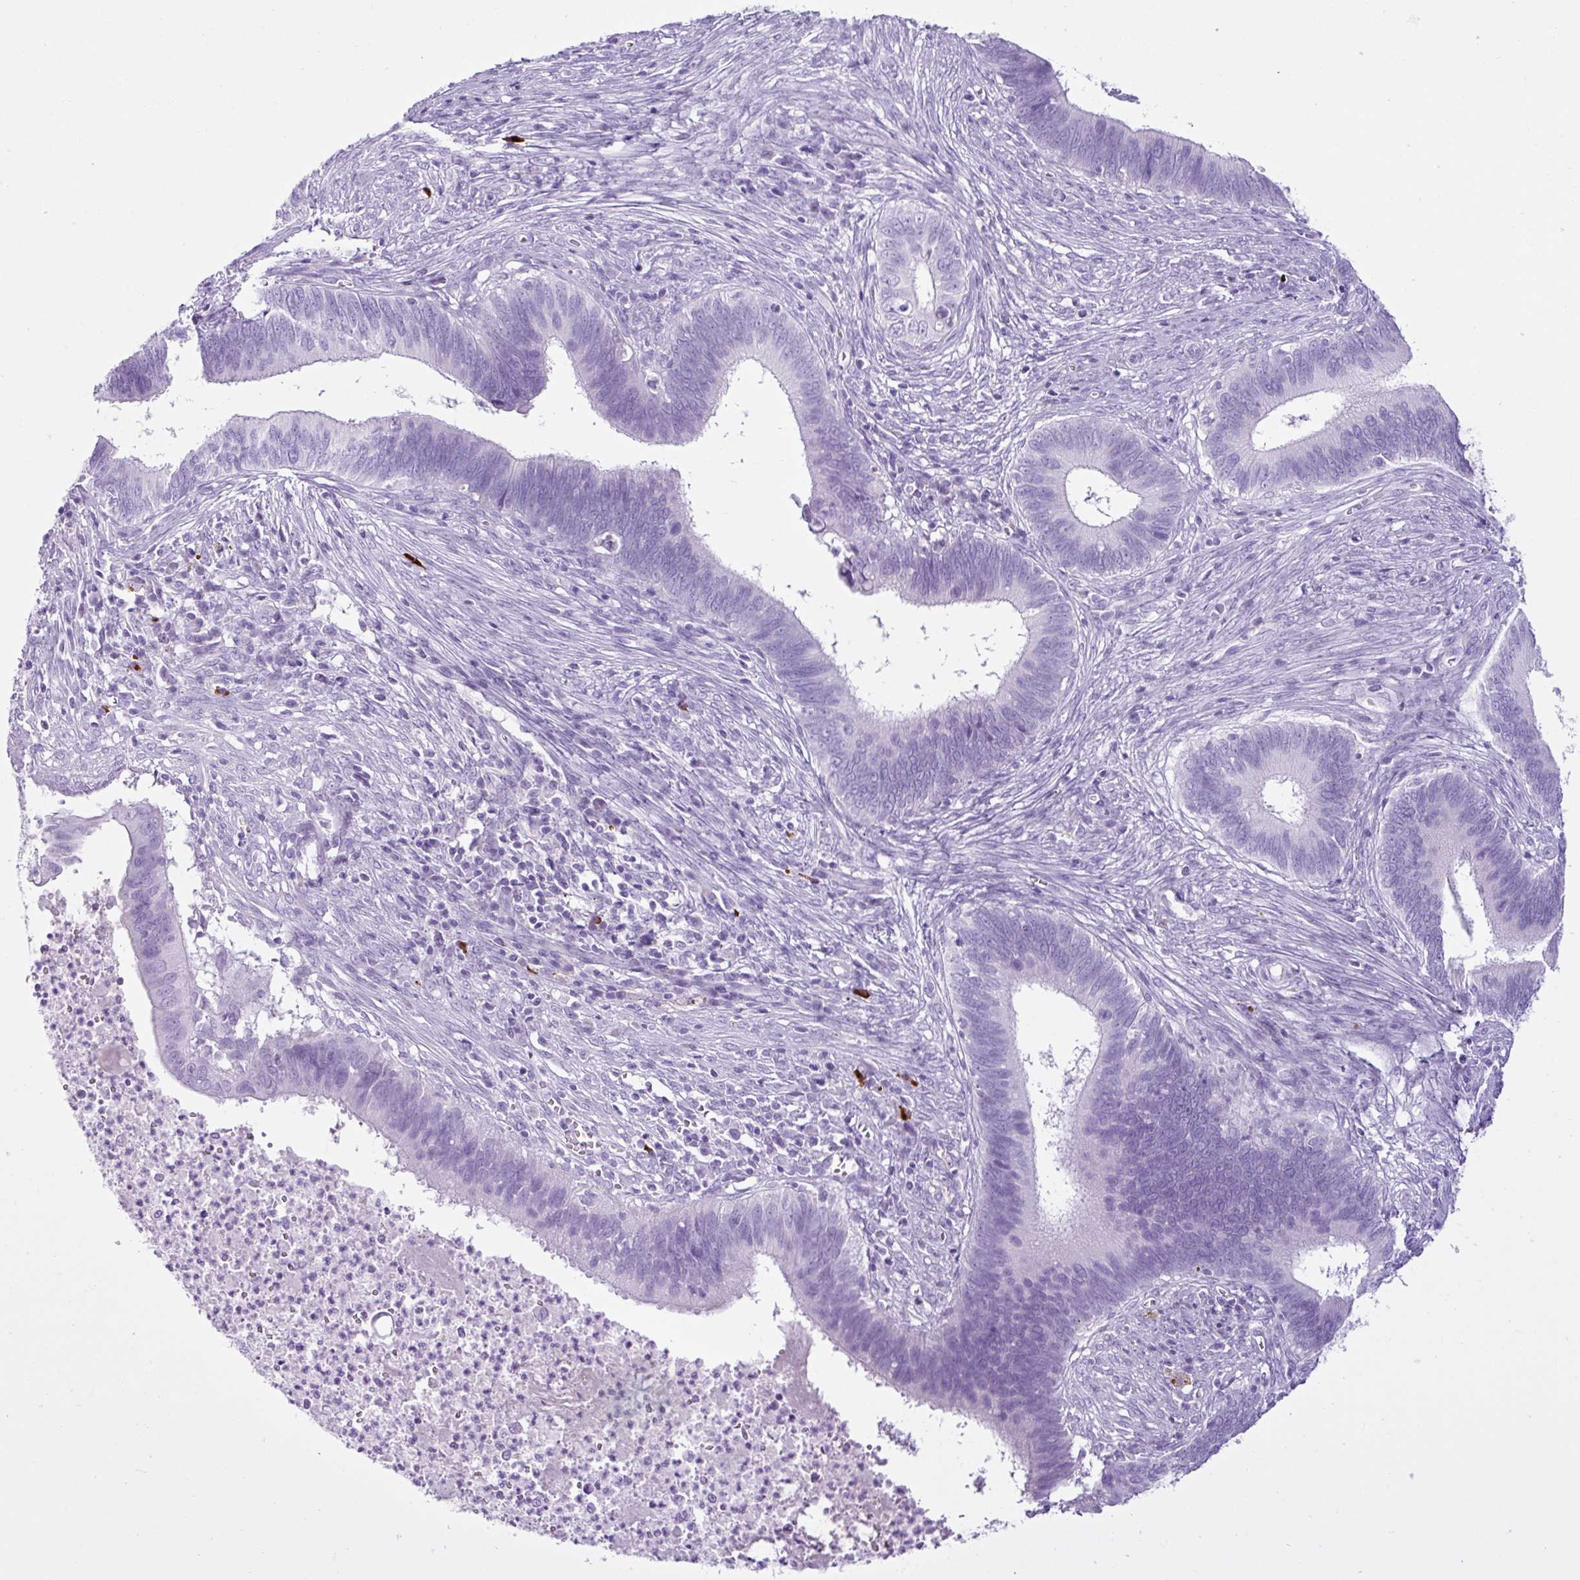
{"staining": {"intensity": "negative", "quantity": "none", "location": "none"}, "tissue": "cervical cancer", "cell_type": "Tumor cells", "image_type": "cancer", "snomed": [{"axis": "morphology", "description": "Adenocarcinoma, NOS"}, {"axis": "topography", "description": "Cervix"}], "caption": "The image displays no significant staining in tumor cells of adenocarcinoma (cervical).", "gene": "LILRB4", "patient": {"sex": "female", "age": 42}}